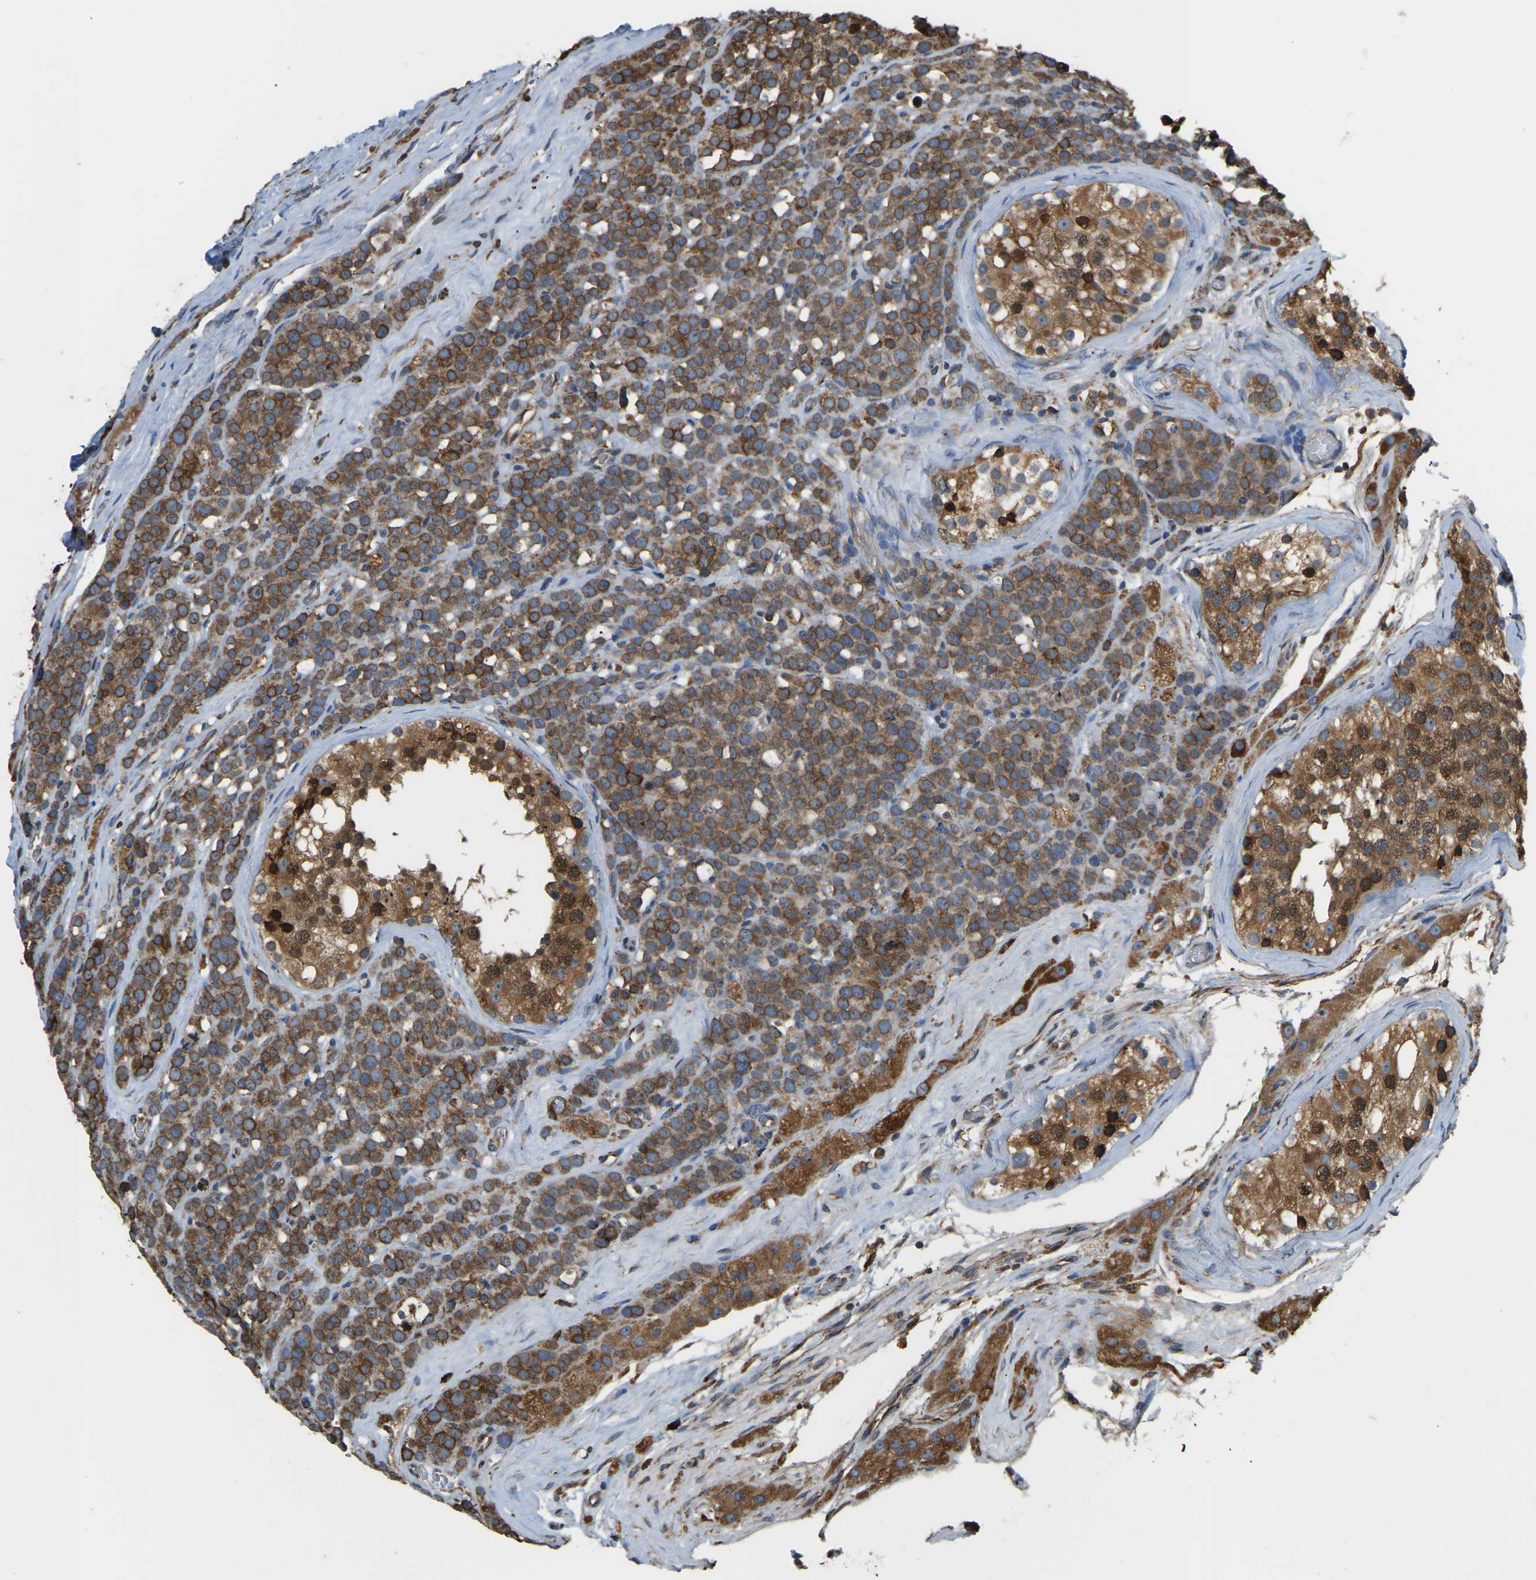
{"staining": {"intensity": "moderate", "quantity": ">75%", "location": "cytoplasmic/membranous"}, "tissue": "testis cancer", "cell_type": "Tumor cells", "image_type": "cancer", "snomed": [{"axis": "morphology", "description": "Seminoma, NOS"}, {"axis": "topography", "description": "Testis"}], "caption": "Testis cancer was stained to show a protein in brown. There is medium levels of moderate cytoplasmic/membranous positivity in about >75% of tumor cells.", "gene": "RNF115", "patient": {"sex": "male", "age": 71}}